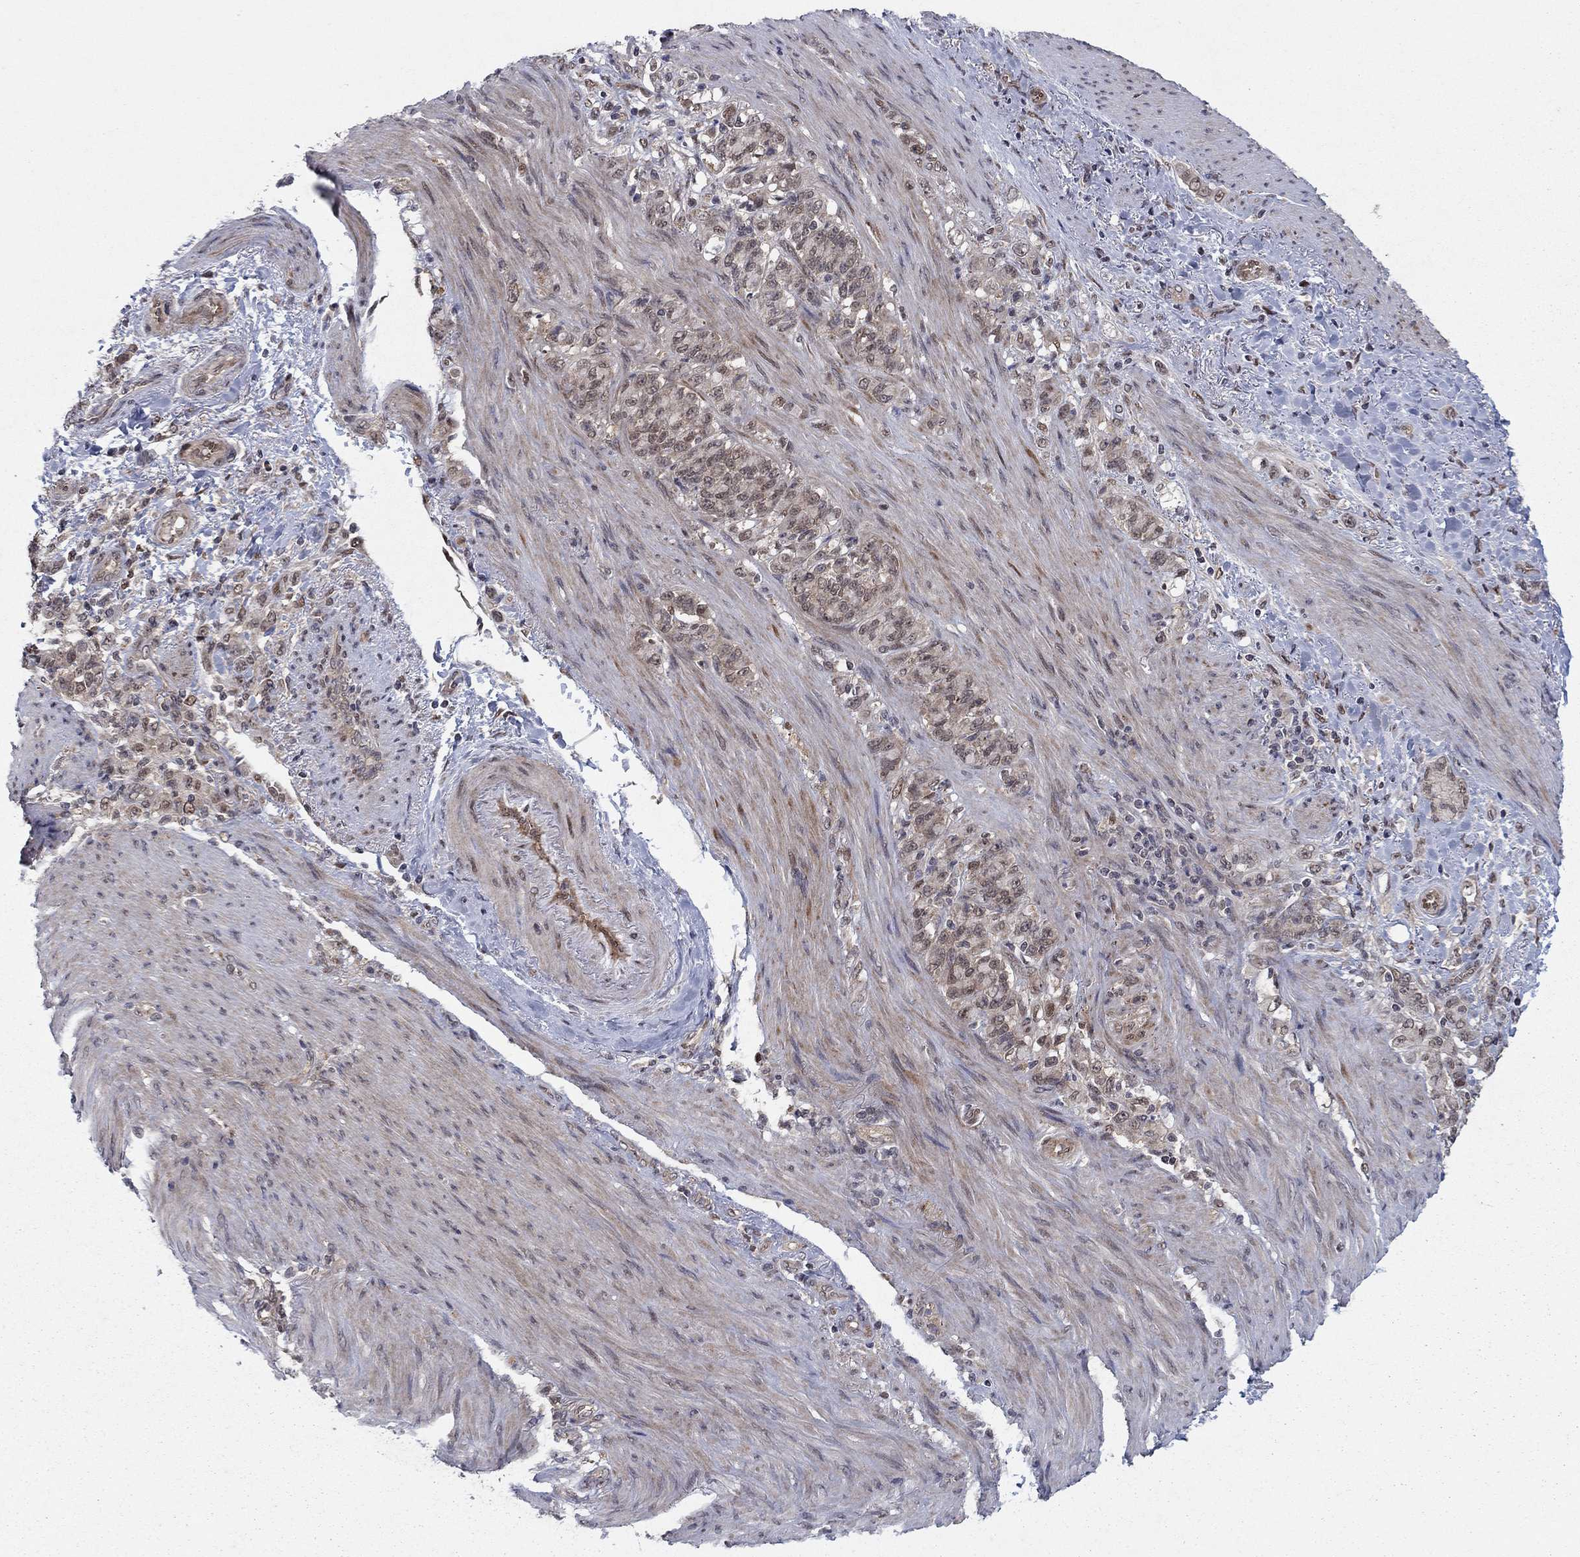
{"staining": {"intensity": "weak", "quantity": "<25%", "location": "cytoplasmic/membranous"}, "tissue": "stomach cancer", "cell_type": "Tumor cells", "image_type": "cancer", "snomed": [{"axis": "morphology", "description": "Normal tissue, NOS"}, {"axis": "morphology", "description": "Adenocarcinoma, NOS"}, {"axis": "topography", "description": "Stomach"}], "caption": "Immunohistochemistry of human stomach adenocarcinoma exhibits no positivity in tumor cells.", "gene": "PSMC1", "patient": {"sex": "female", "age": 79}}